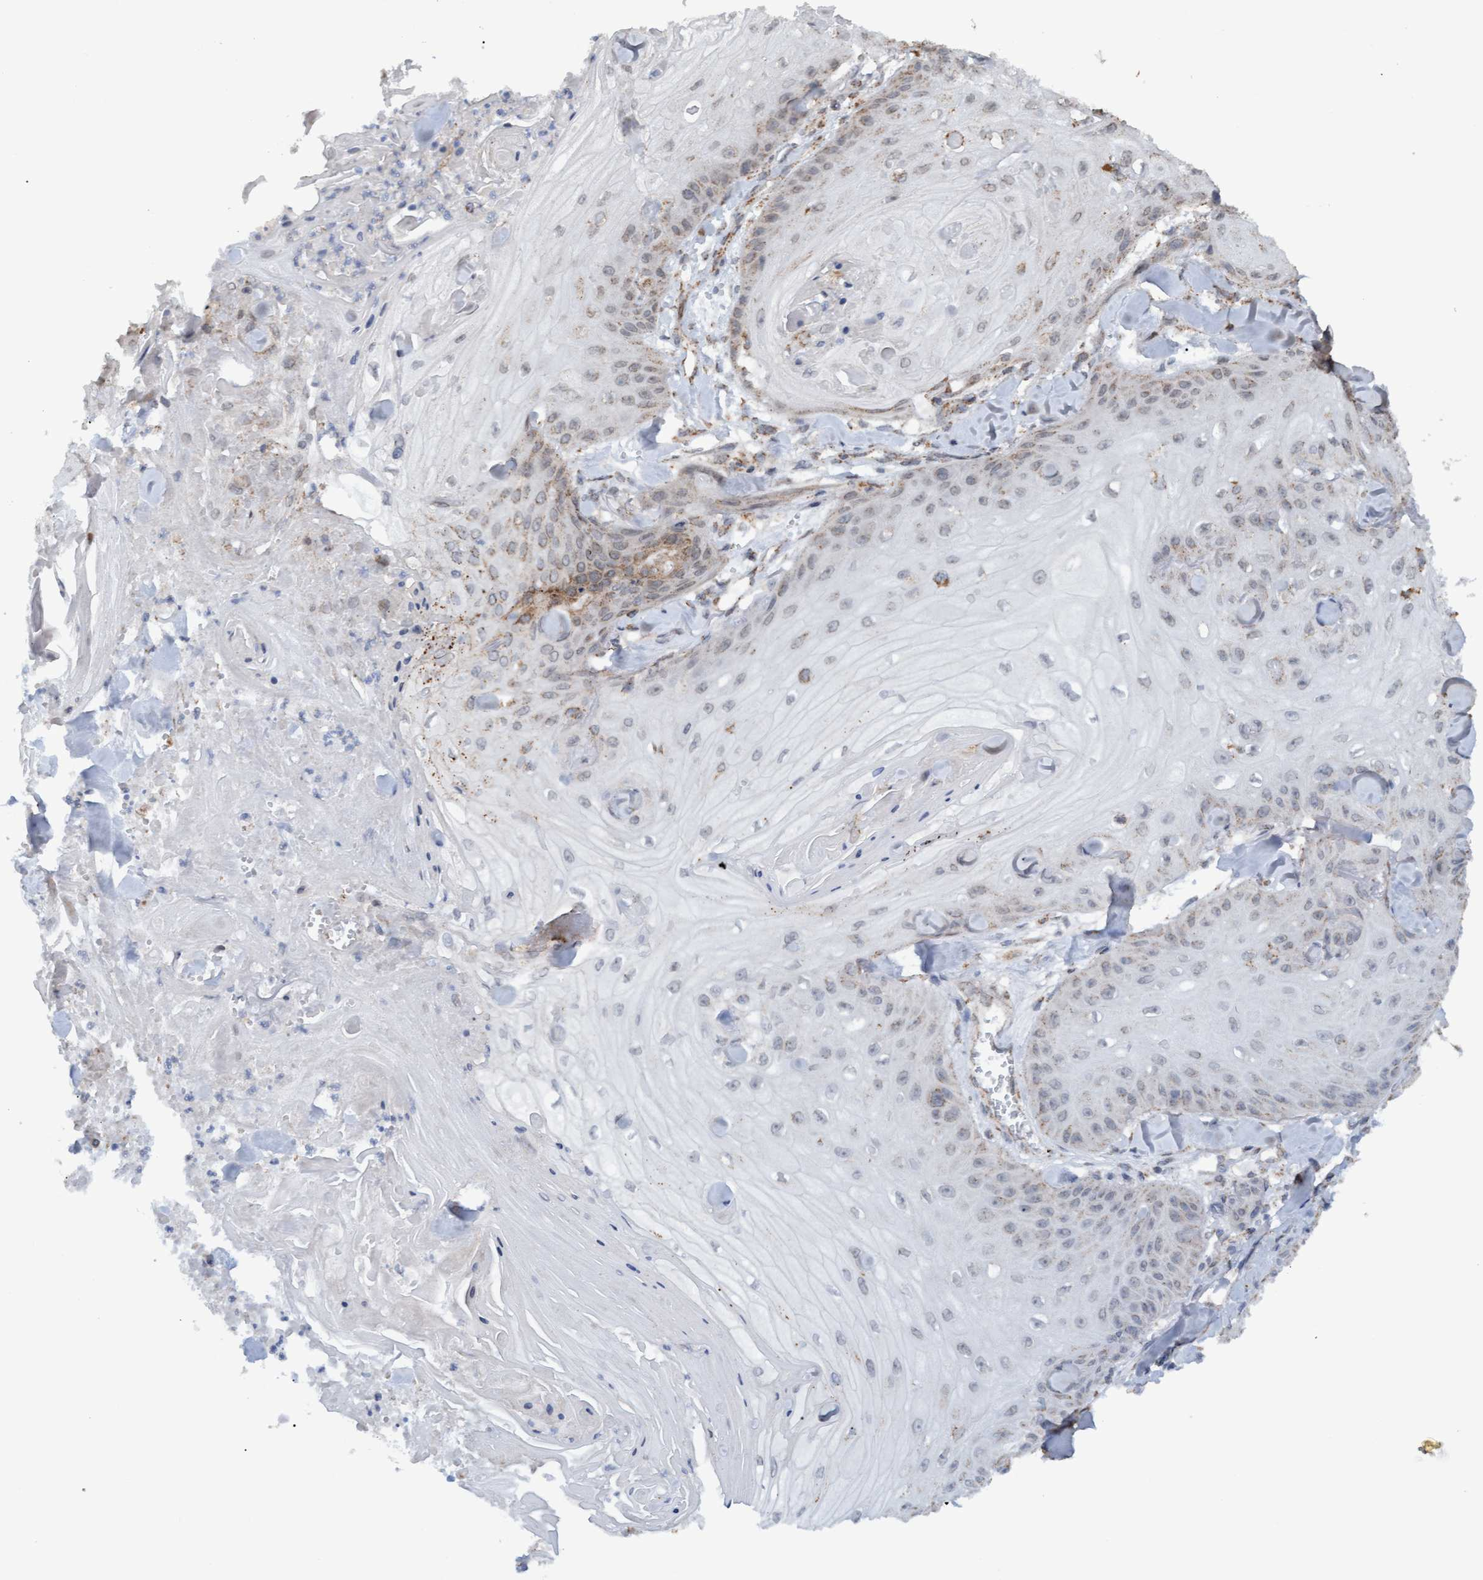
{"staining": {"intensity": "weak", "quantity": "<25%", "location": "cytoplasmic/membranous"}, "tissue": "skin cancer", "cell_type": "Tumor cells", "image_type": "cancer", "snomed": [{"axis": "morphology", "description": "Squamous cell carcinoma, NOS"}, {"axis": "topography", "description": "Skin"}], "caption": "This is an immunohistochemistry image of squamous cell carcinoma (skin). There is no expression in tumor cells.", "gene": "MGLL", "patient": {"sex": "male", "age": 74}}